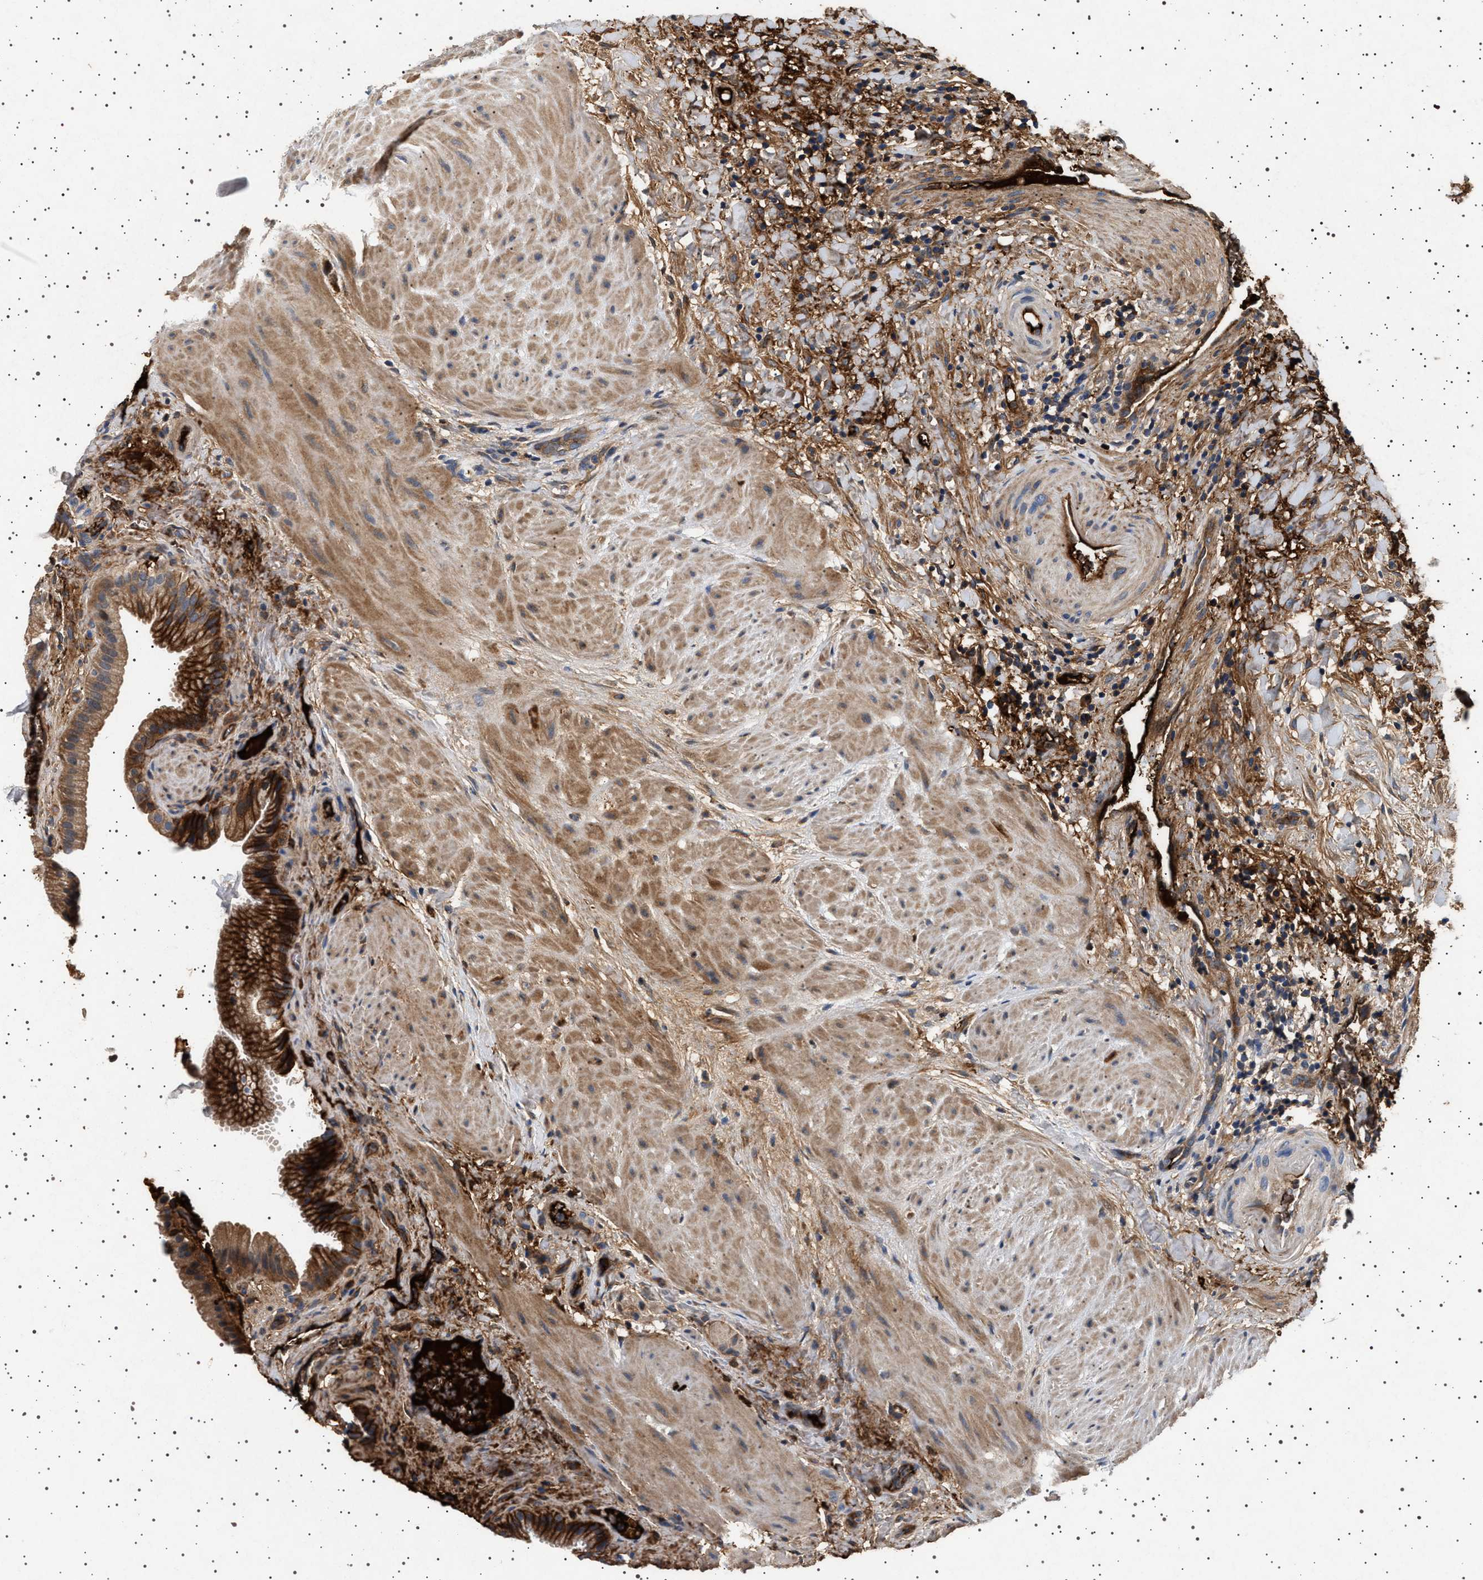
{"staining": {"intensity": "moderate", "quantity": "25%-75%", "location": "cytoplasmic/membranous"}, "tissue": "gallbladder", "cell_type": "Glandular cells", "image_type": "normal", "snomed": [{"axis": "morphology", "description": "Normal tissue, NOS"}, {"axis": "topography", "description": "Gallbladder"}], "caption": "Immunohistochemical staining of normal gallbladder demonstrates moderate cytoplasmic/membranous protein positivity in about 25%-75% of glandular cells.", "gene": "FICD", "patient": {"sex": "male", "age": 49}}